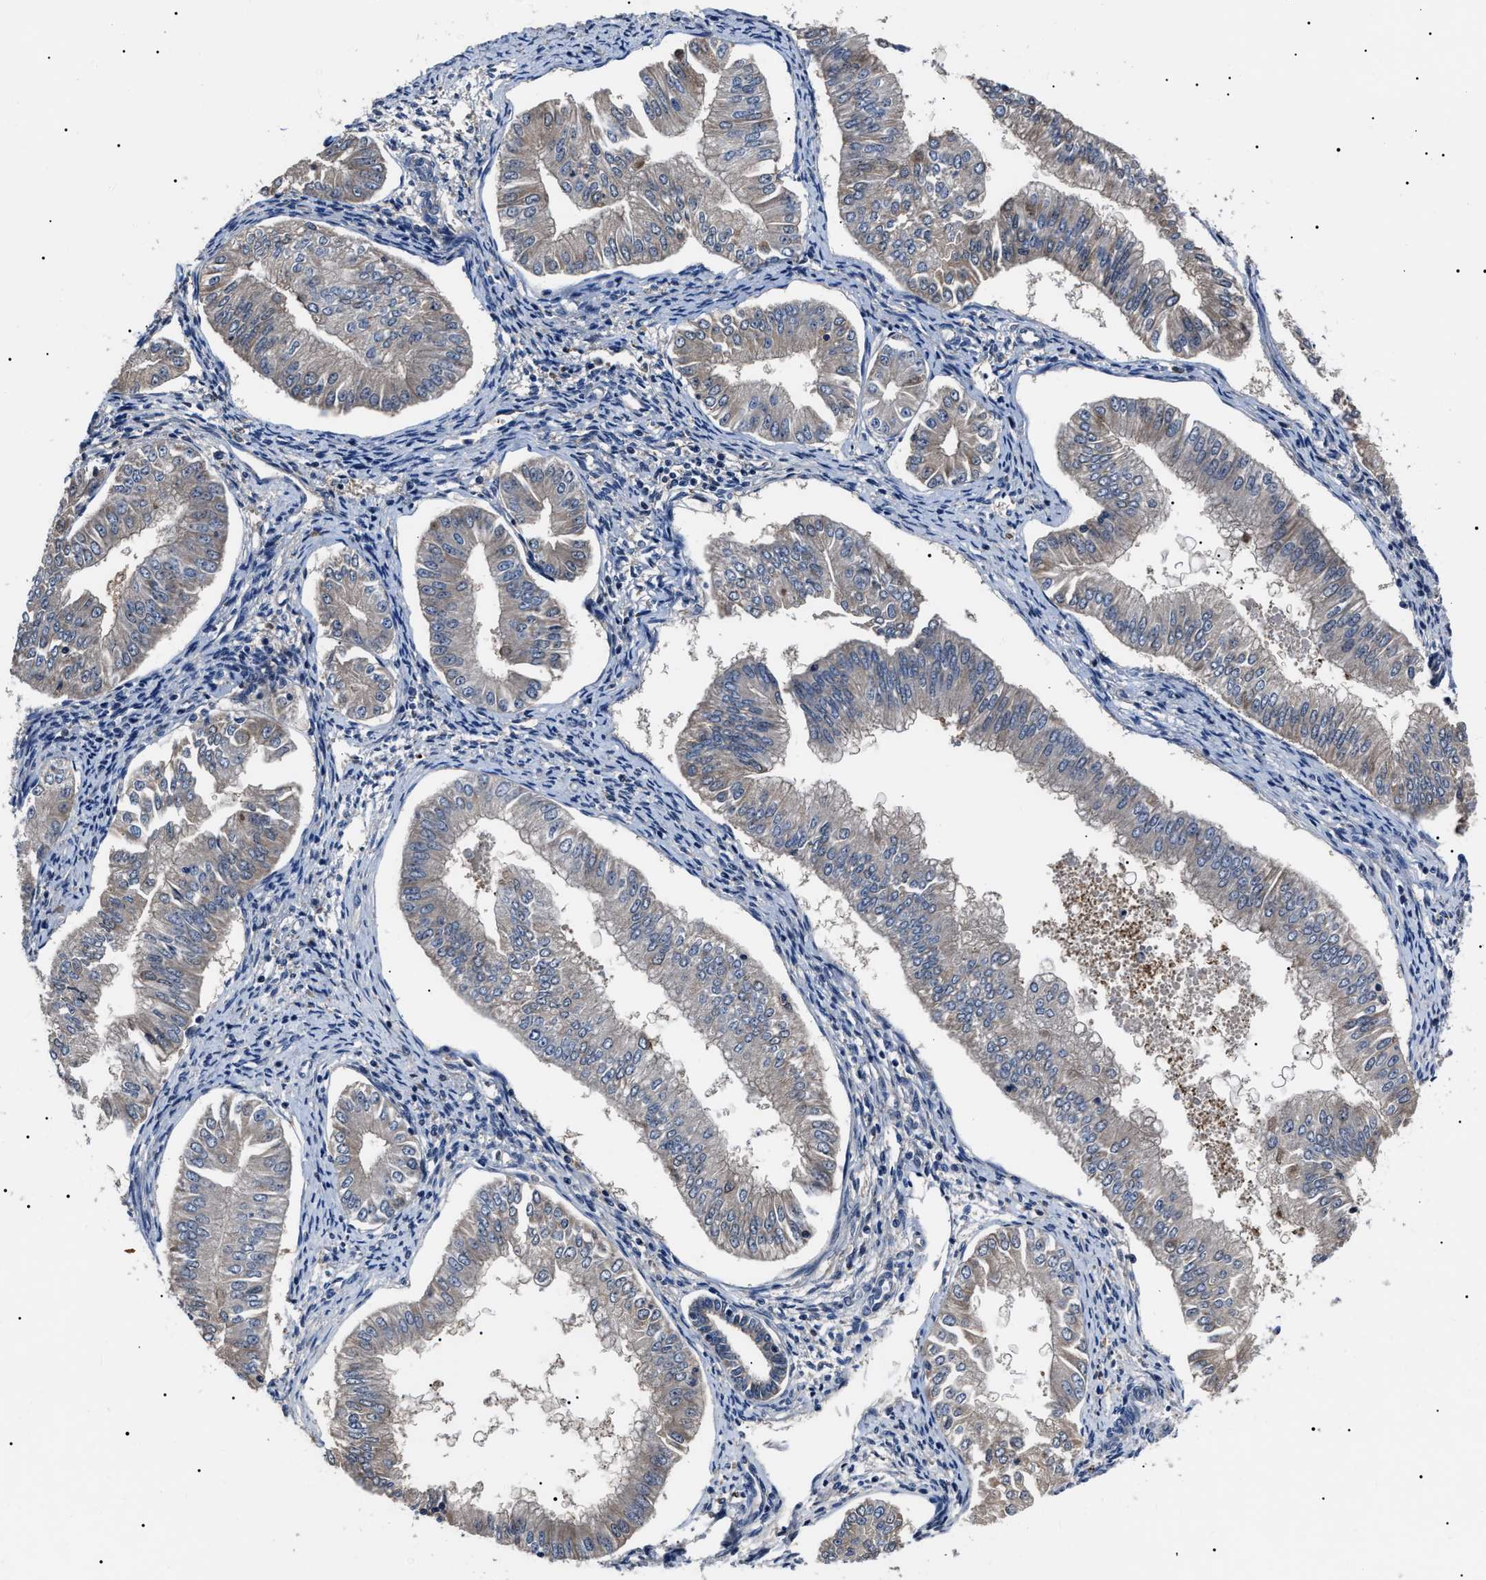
{"staining": {"intensity": "weak", "quantity": "<25%", "location": "cytoplasmic/membranous"}, "tissue": "endometrial cancer", "cell_type": "Tumor cells", "image_type": "cancer", "snomed": [{"axis": "morphology", "description": "Normal tissue, NOS"}, {"axis": "morphology", "description": "Adenocarcinoma, NOS"}, {"axis": "topography", "description": "Endometrium"}], "caption": "A histopathology image of human endometrial adenocarcinoma is negative for staining in tumor cells. (DAB (3,3'-diaminobenzidine) immunohistochemistry visualized using brightfield microscopy, high magnification).", "gene": "IFT81", "patient": {"sex": "female", "age": 53}}